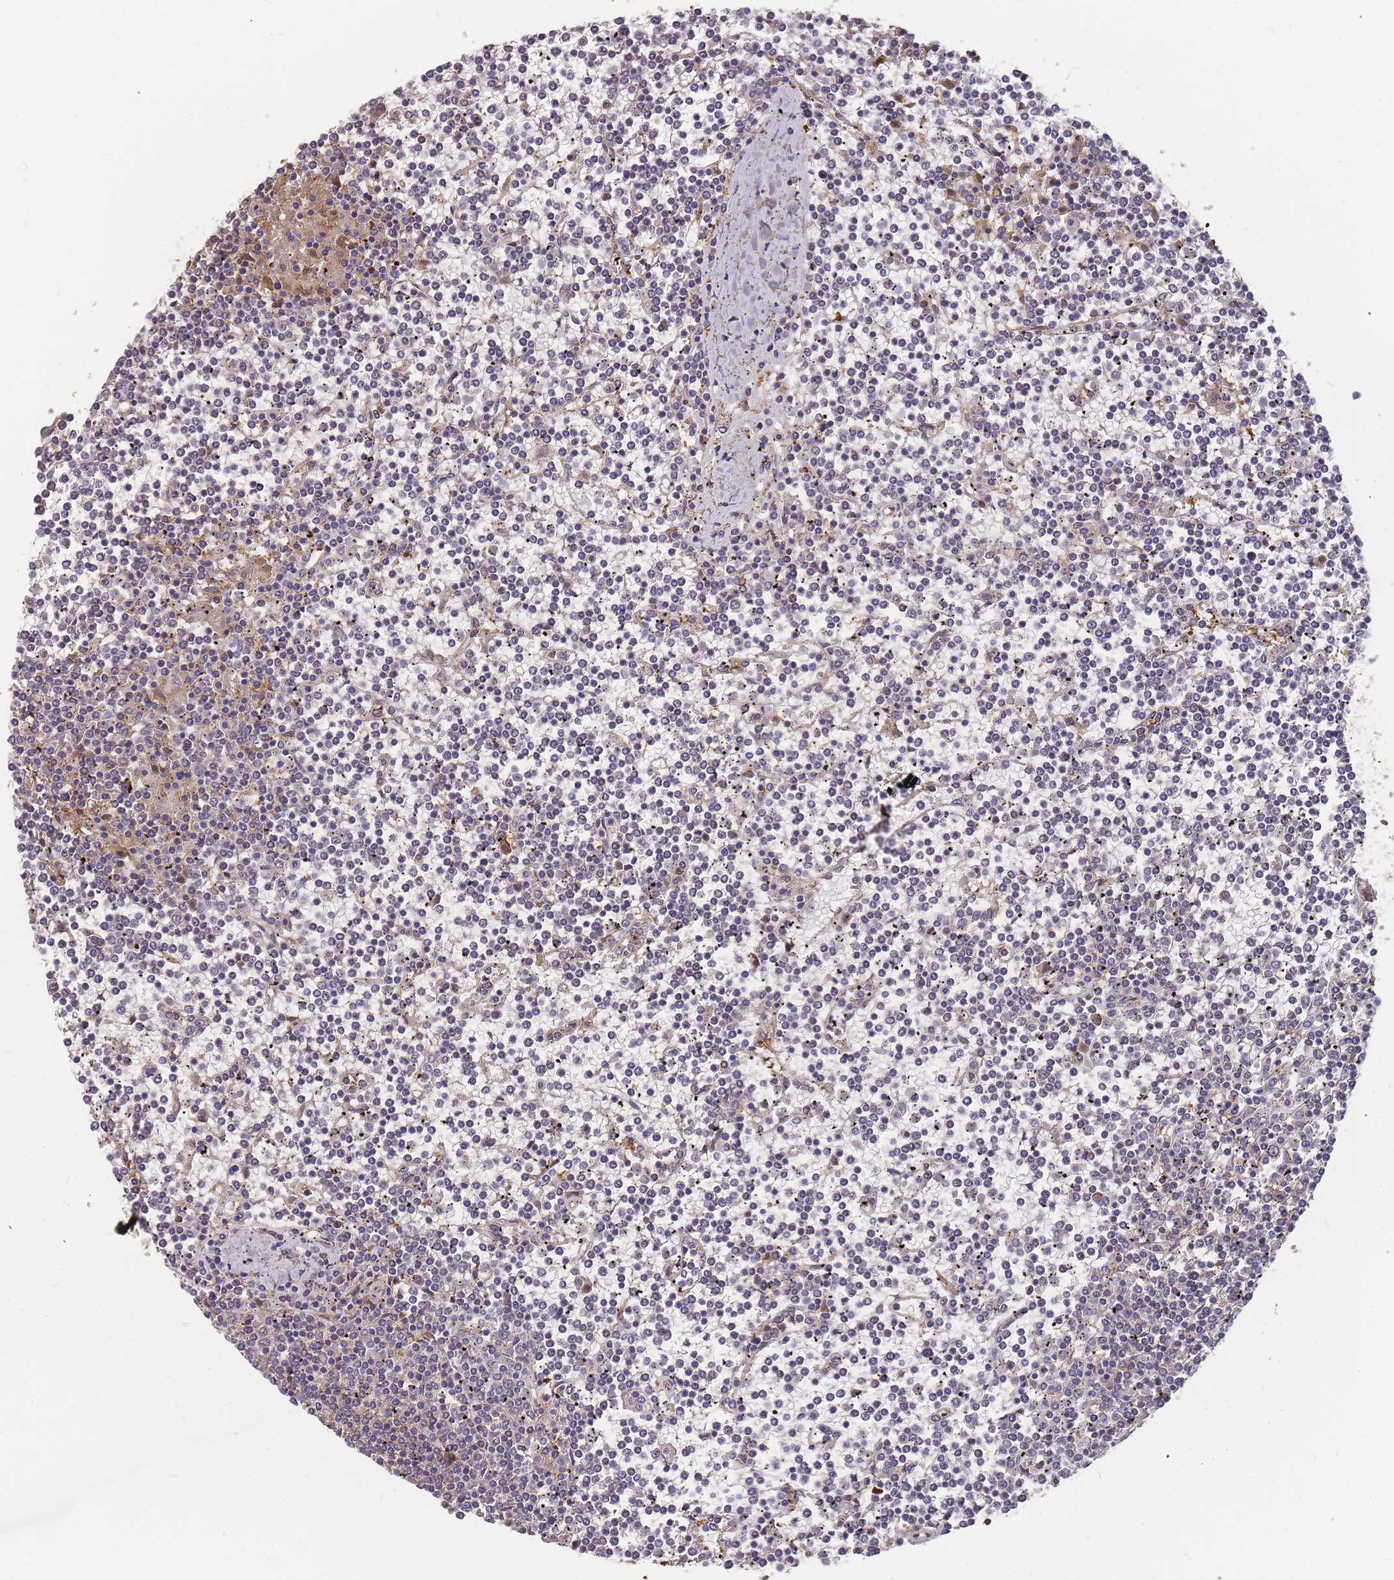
{"staining": {"intensity": "negative", "quantity": "none", "location": "none"}, "tissue": "lymphoma", "cell_type": "Tumor cells", "image_type": "cancer", "snomed": [{"axis": "morphology", "description": "Malignant lymphoma, non-Hodgkin's type, Low grade"}, {"axis": "topography", "description": "Spleen"}], "caption": "IHC micrograph of lymphoma stained for a protein (brown), which displays no staining in tumor cells. Nuclei are stained in blue.", "gene": "CDKN2AIPNL", "patient": {"sex": "female", "age": 19}}